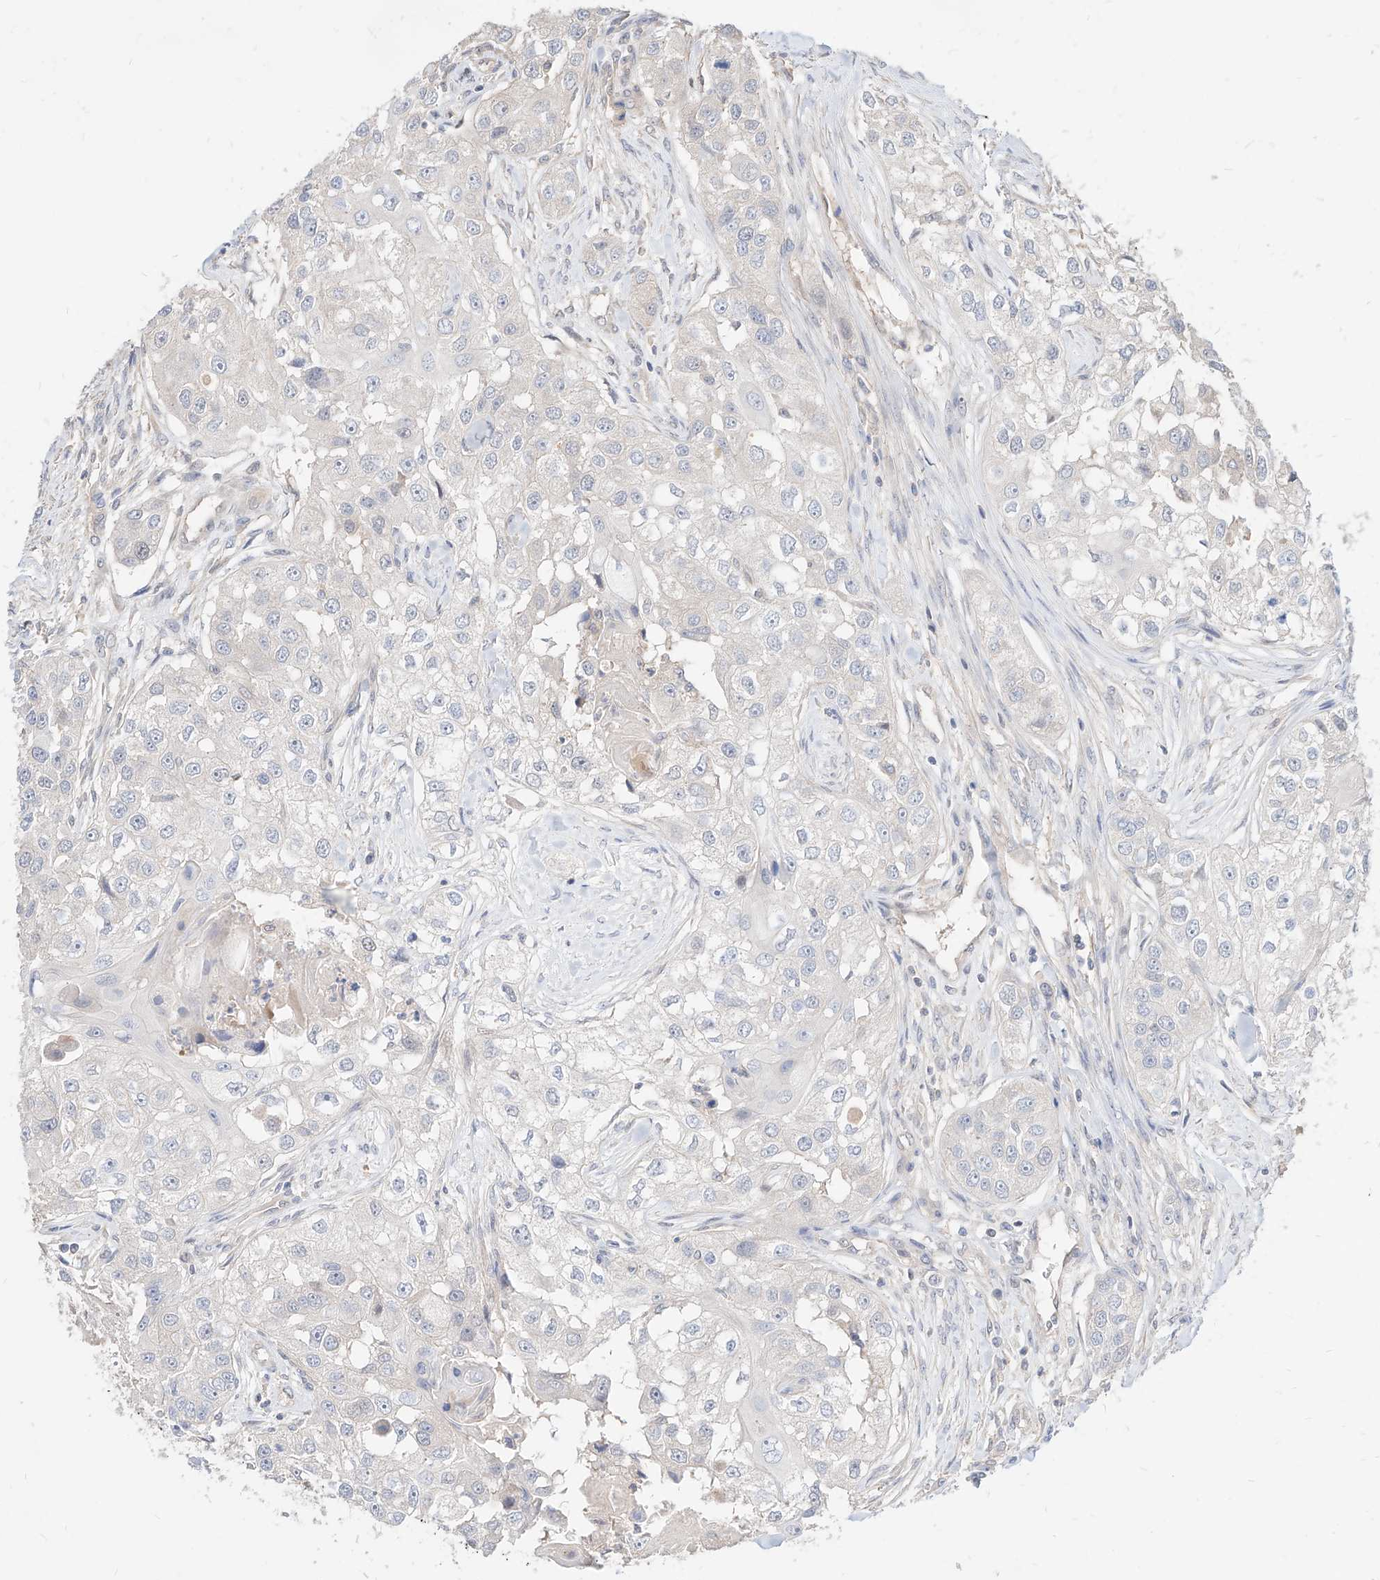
{"staining": {"intensity": "negative", "quantity": "none", "location": "none"}, "tissue": "head and neck cancer", "cell_type": "Tumor cells", "image_type": "cancer", "snomed": [{"axis": "morphology", "description": "Normal tissue, NOS"}, {"axis": "morphology", "description": "Squamous cell carcinoma, NOS"}, {"axis": "topography", "description": "Skeletal muscle"}, {"axis": "topography", "description": "Head-Neck"}], "caption": "High power microscopy histopathology image of an immunohistochemistry micrograph of head and neck cancer (squamous cell carcinoma), revealing no significant expression in tumor cells. The staining was performed using DAB (3,3'-diaminobenzidine) to visualize the protein expression in brown, while the nuclei were stained in blue with hematoxylin (Magnification: 20x).", "gene": "TSNAX", "patient": {"sex": "male", "age": 51}}